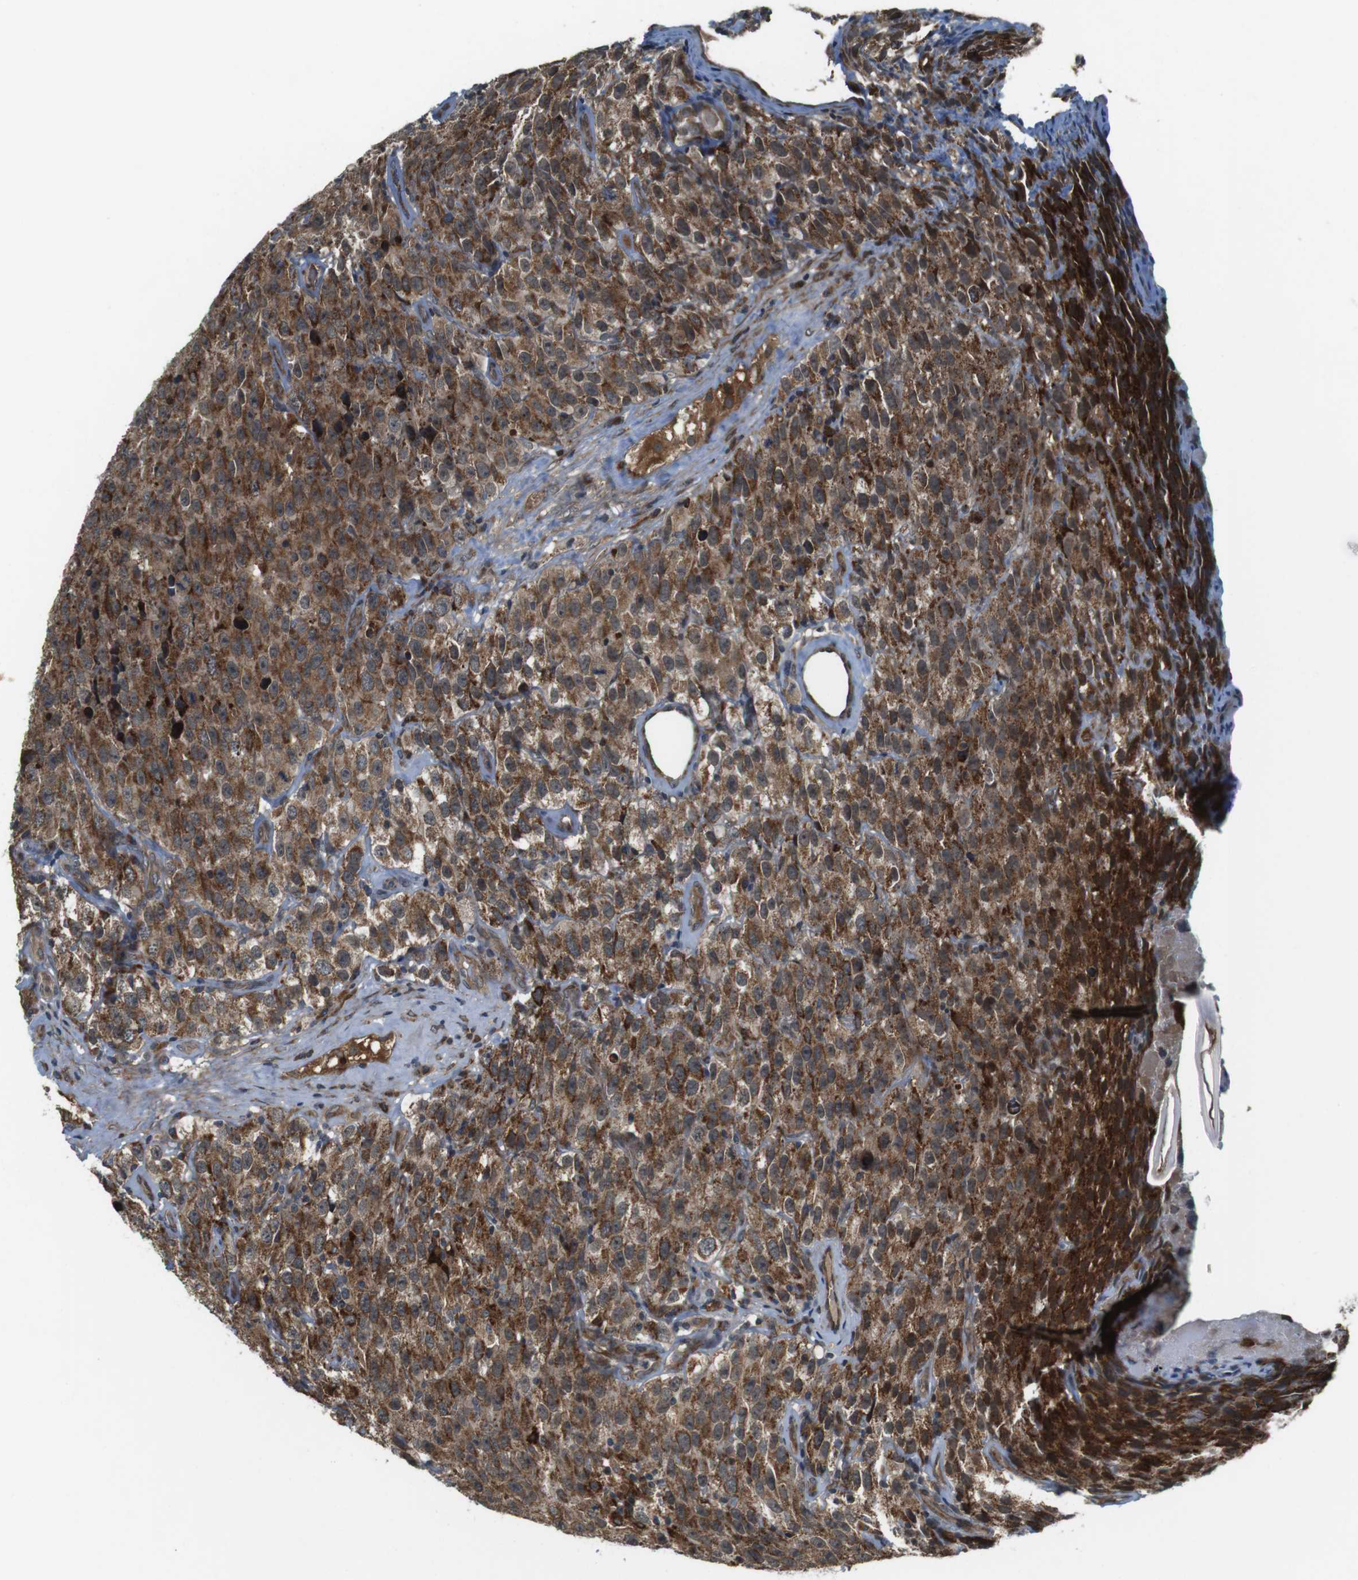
{"staining": {"intensity": "moderate", "quantity": ">75%", "location": "cytoplasmic/membranous"}, "tissue": "testis cancer", "cell_type": "Tumor cells", "image_type": "cancer", "snomed": [{"axis": "morphology", "description": "Seminoma, NOS"}, {"axis": "topography", "description": "Testis"}], "caption": "Immunohistochemistry of human testis cancer reveals medium levels of moderate cytoplasmic/membranous expression in about >75% of tumor cells.", "gene": "IFFO2", "patient": {"sex": "male", "age": 52}}